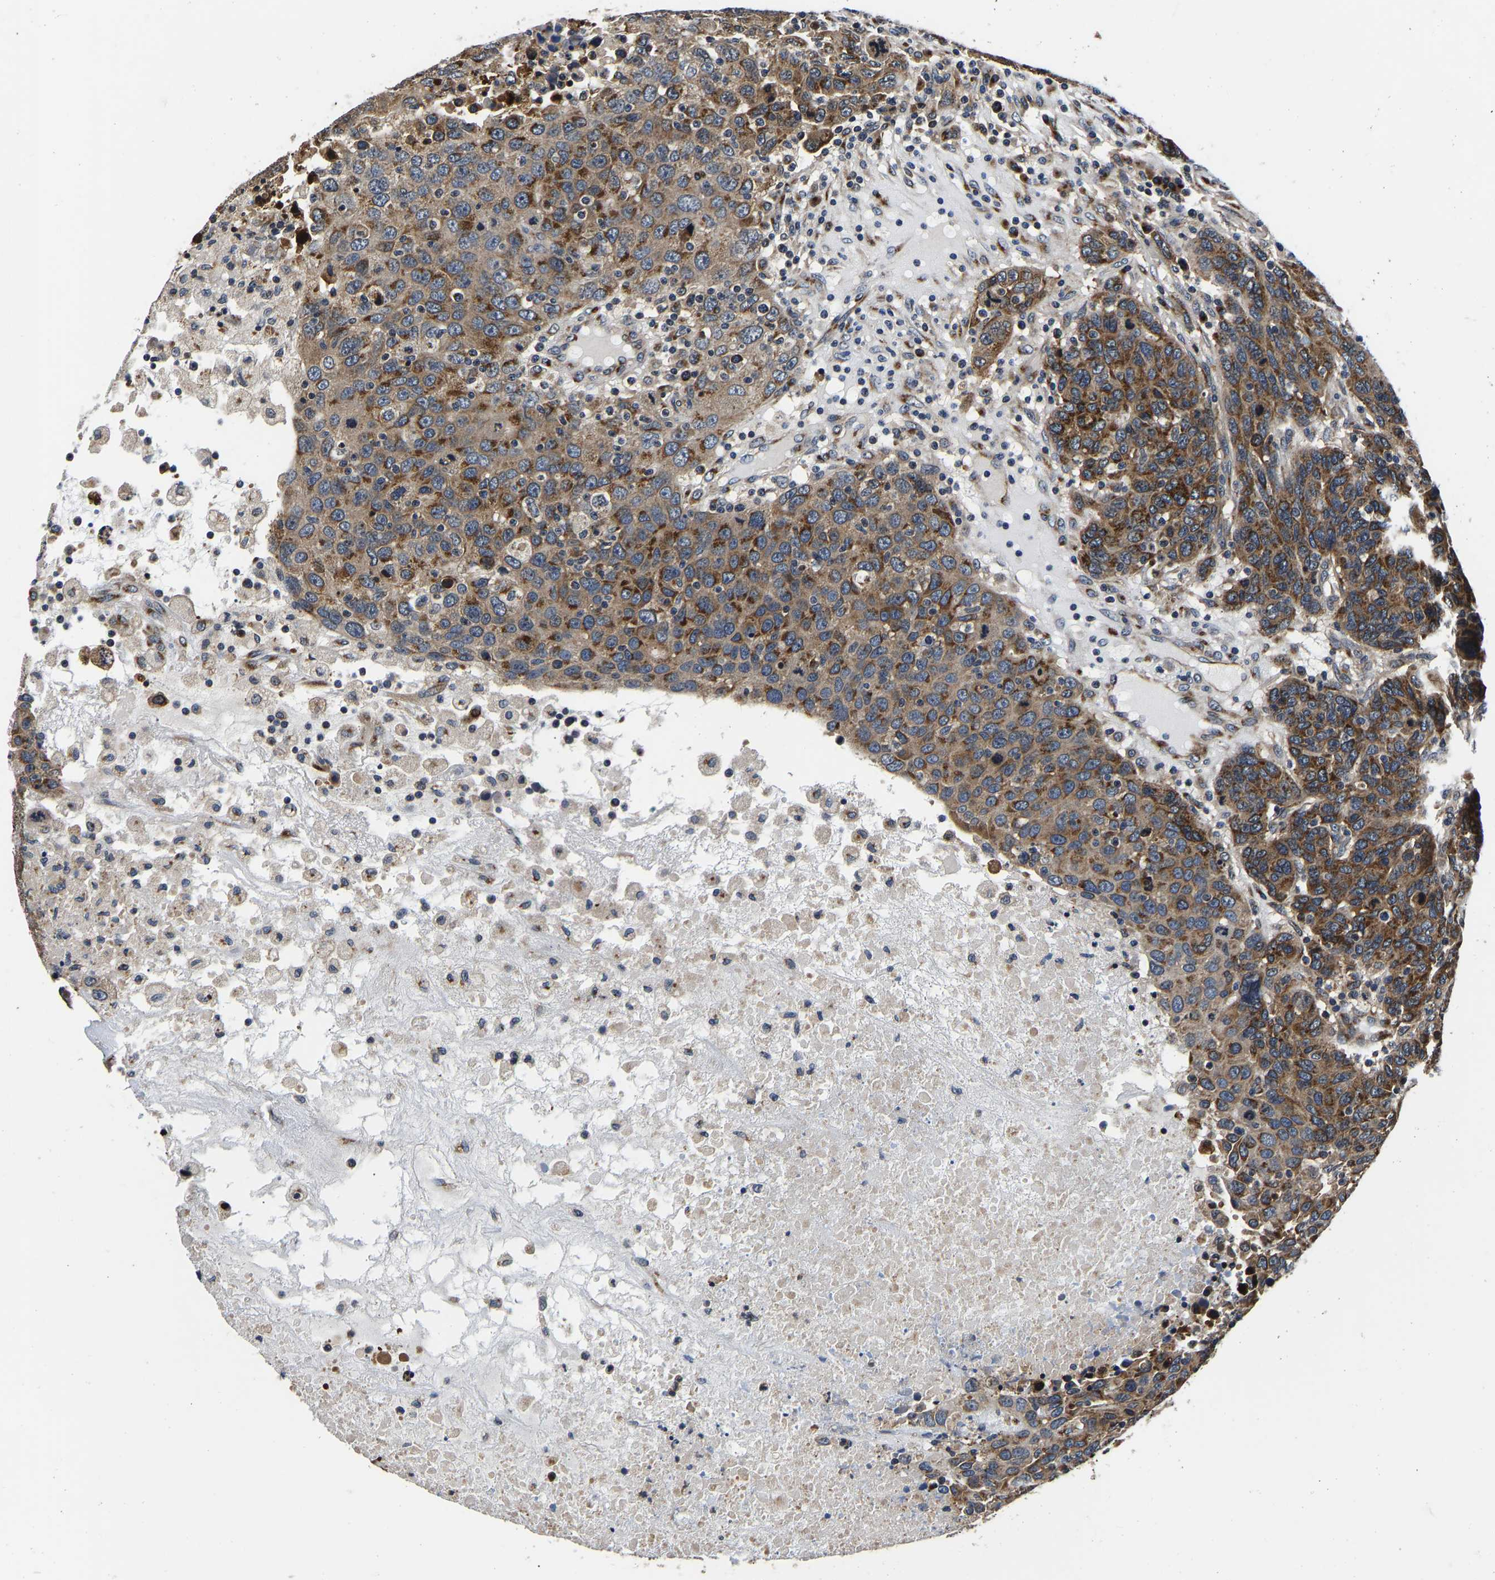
{"staining": {"intensity": "strong", "quantity": ">75%", "location": "cytoplasmic/membranous"}, "tissue": "breast cancer", "cell_type": "Tumor cells", "image_type": "cancer", "snomed": [{"axis": "morphology", "description": "Duct carcinoma"}, {"axis": "topography", "description": "Breast"}], "caption": "High-magnification brightfield microscopy of intraductal carcinoma (breast) stained with DAB (3,3'-diaminobenzidine) (brown) and counterstained with hematoxylin (blue). tumor cells exhibit strong cytoplasmic/membranous expression is appreciated in approximately>75% of cells. Using DAB (3,3'-diaminobenzidine) (brown) and hematoxylin (blue) stains, captured at high magnification using brightfield microscopy.", "gene": "RABAC1", "patient": {"sex": "female", "age": 37}}